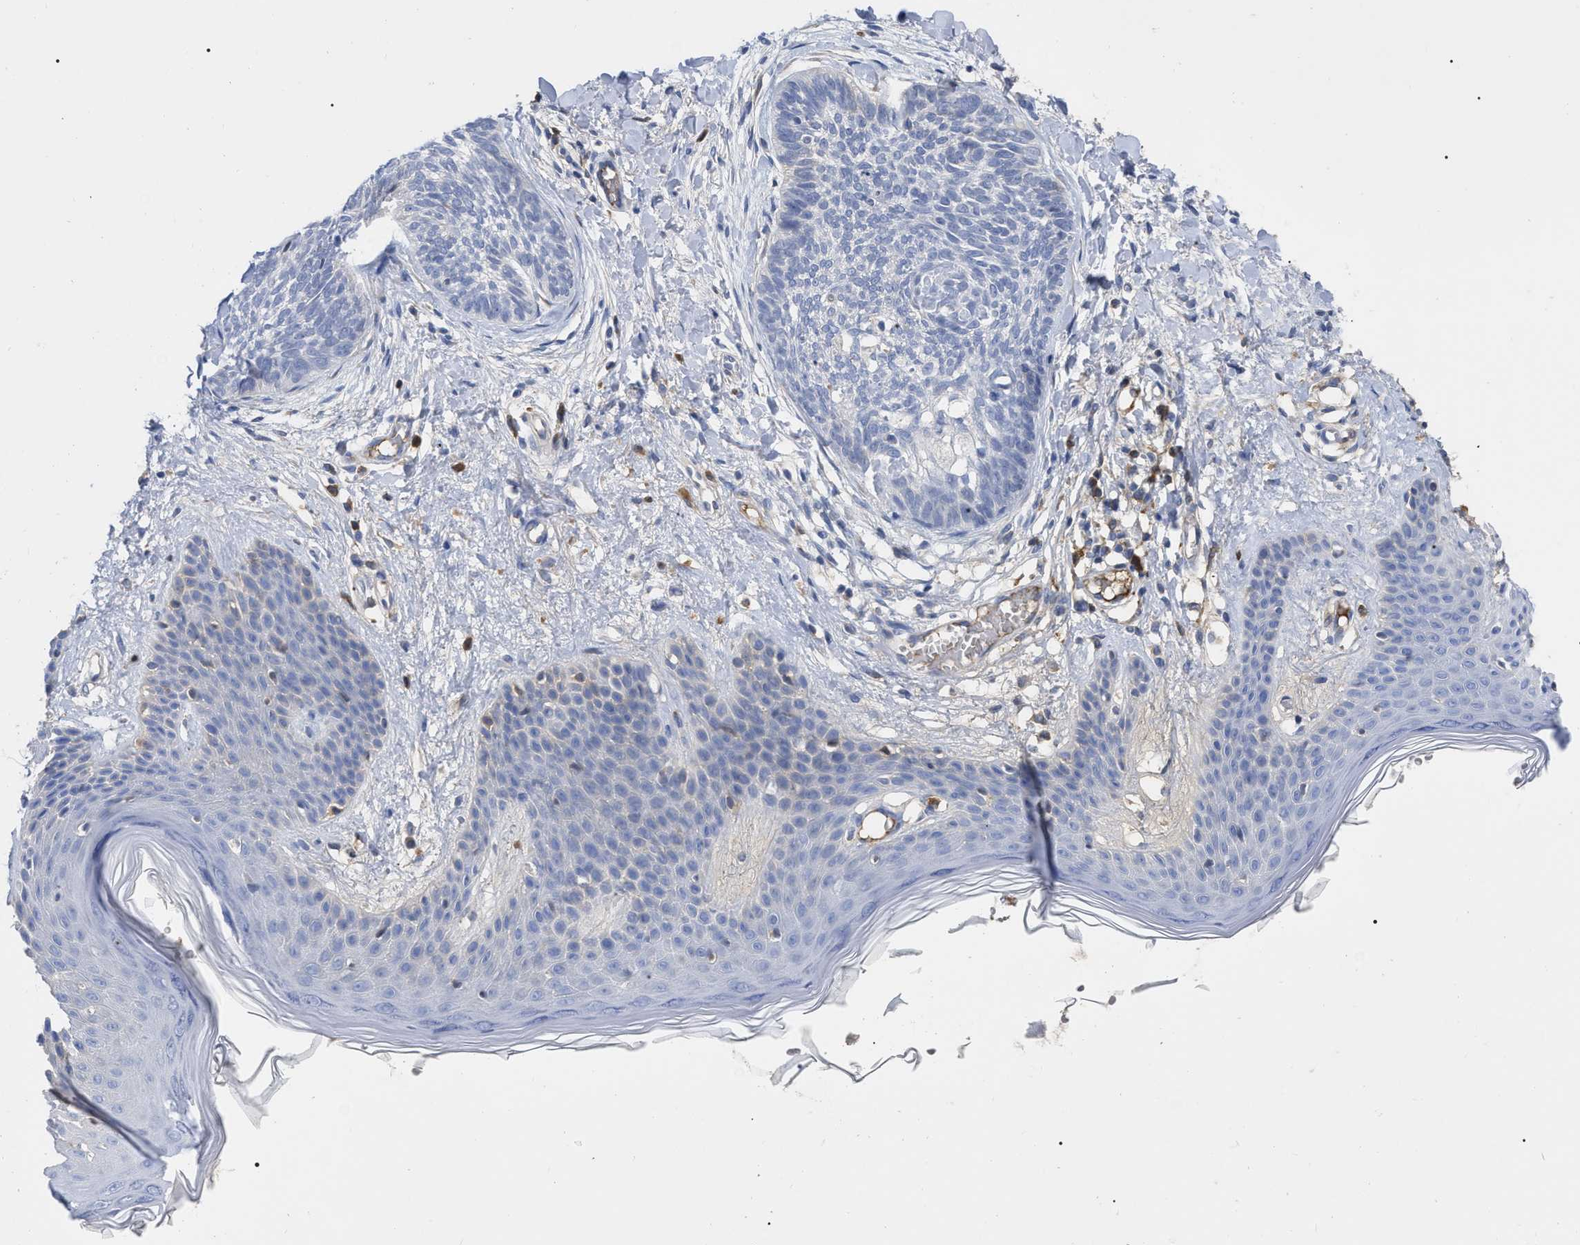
{"staining": {"intensity": "negative", "quantity": "none", "location": "none"}, "tissue": "skin cancer", "cell_type": "Tumor cells", "image_type": "cancer", "snomed": [{"axis": "morphology", "description": "Basal cell carcinoma"}, {"axis": "topography", "description": "Skin"}], "caption": "High power microscopy micrograph of an immunohistochemistry (IHC) micrograph of skin cancer, revealing no significant staining in tumor cells.", "gene": "IGHV5-51", "patient": {"sex": "female", "age": 59}}